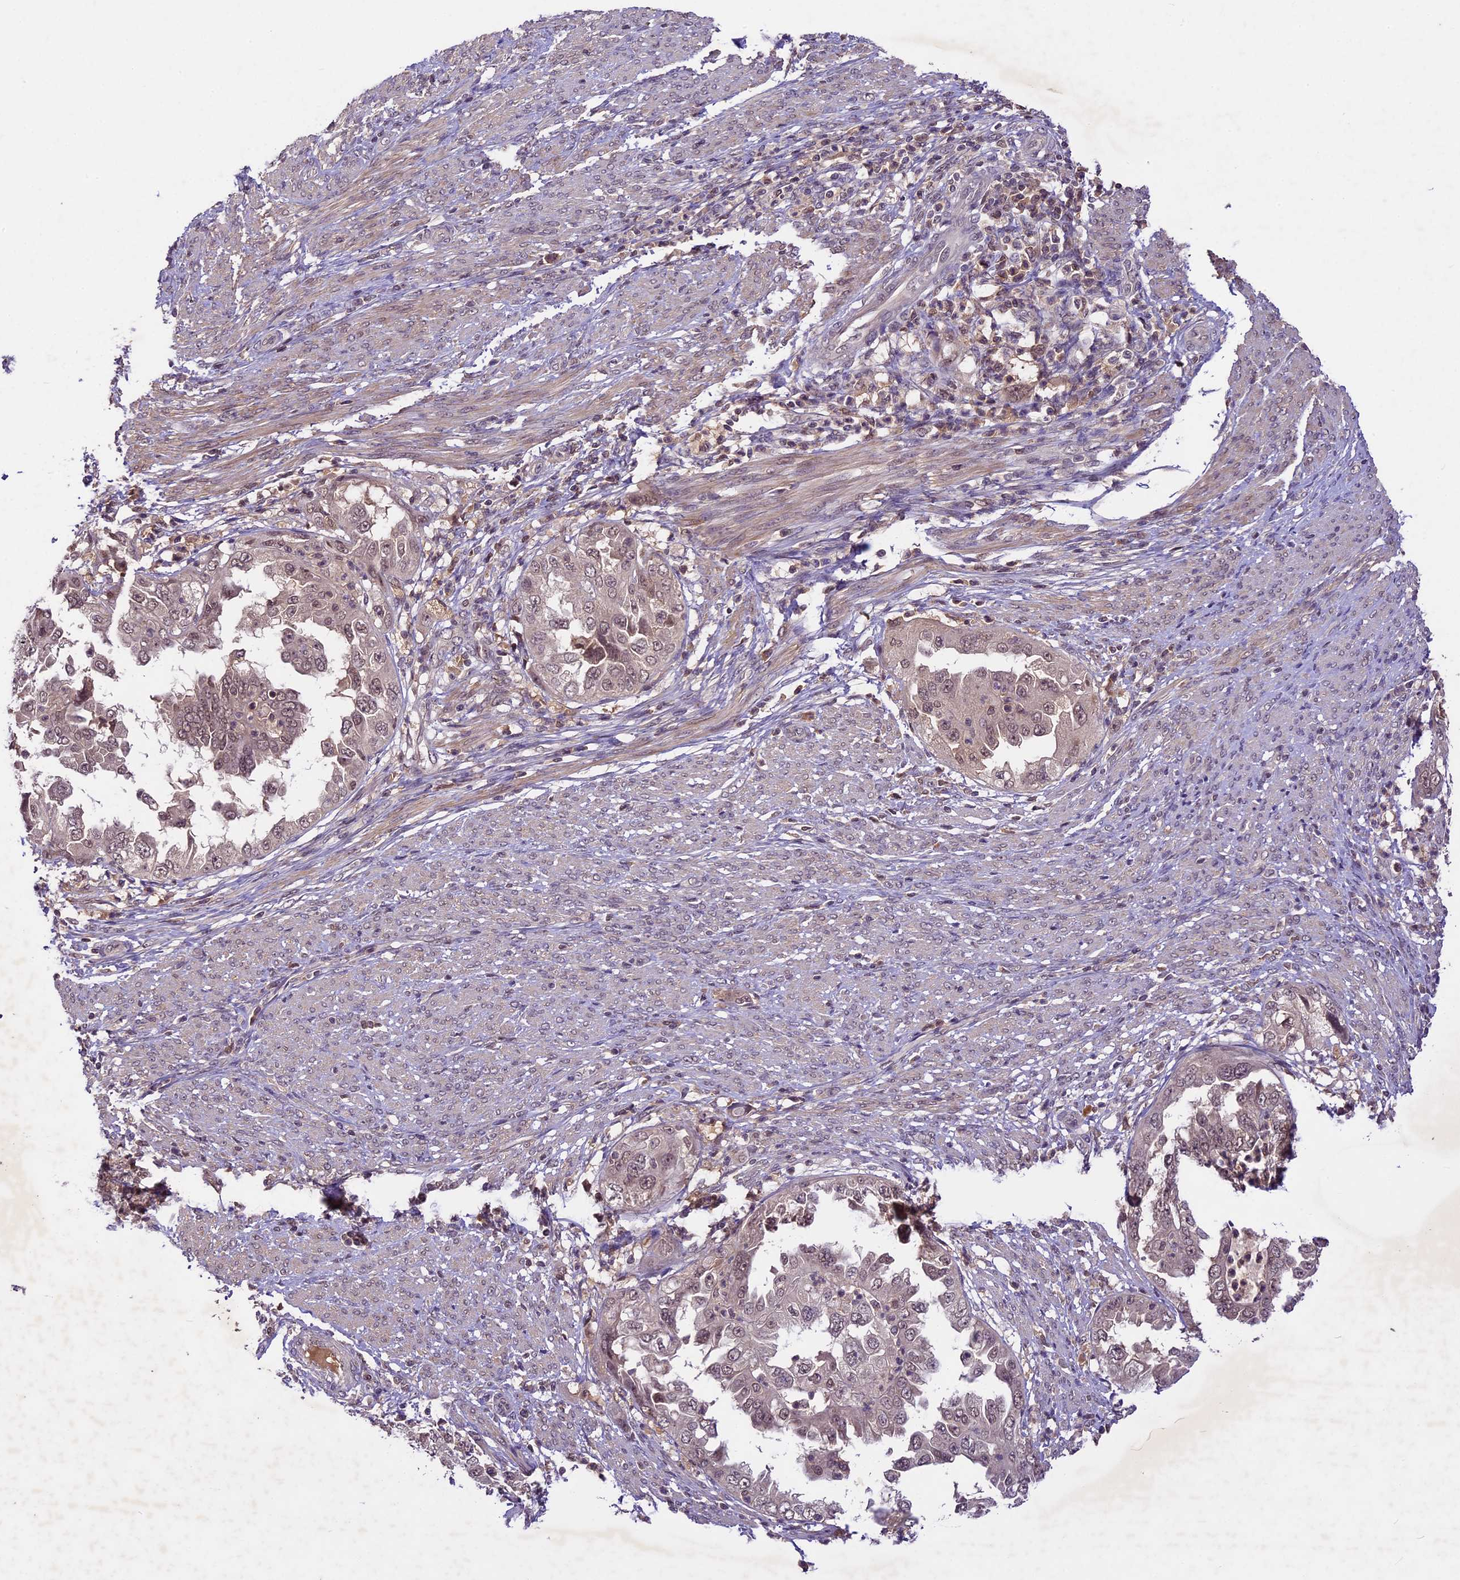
{"staining": {"intensity": "weak", "quantity": "25%-75%", "location": "nuclear"}, "tissue": "endometrial cancer", "cell_type": "Tumor cells", "image_type": "cancer", "snomed": [{"axis": "morphology", "description": "Adenocarcinoma, NOS"}, {"axis": "topography", "description": "Endometrium"}], "caption": "Brown immunohistochemical staining in endometrial adenocarcinoma reveals weak nuclear expression in approximately 25%-75% of tumor cells.", "gene": "ATP10A", "patient": {"sex": "female", "age": 85}}